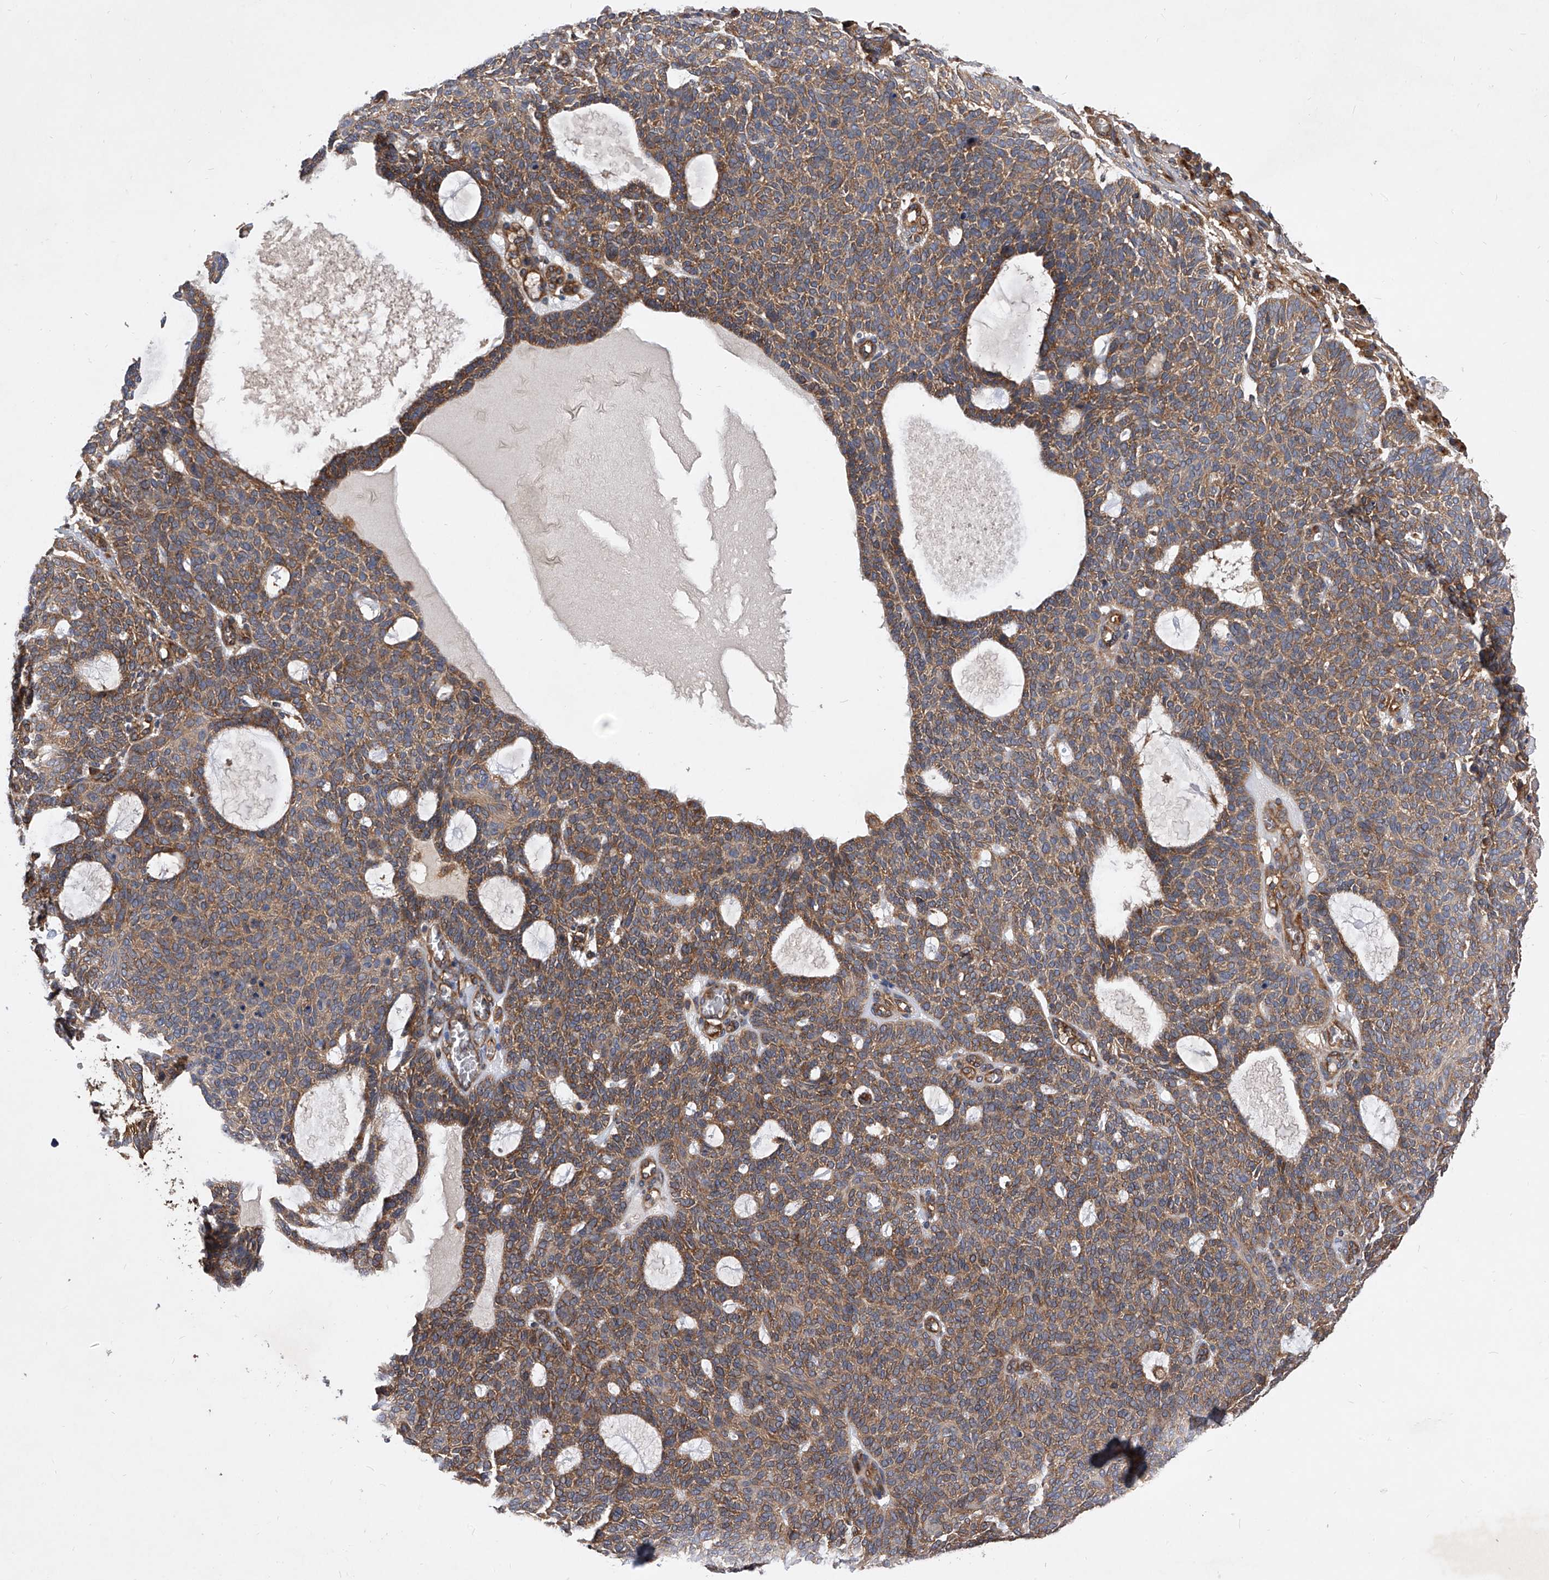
{"staining": {"intensity": "moderate", "quantity": ">75%", "location": "cytoplasmic/membranous"}, "tissue": "skin cancer", "cell_type": "Tumor cells", "image_type": "cancer", "snomed": [{"axis": "morphology", "description": "Squamous cell carcinoma, NOS"}, {"axis": "topography", "description": "Skin"}], "caption": "Tumor cells exhibit moderate cytoplasmic/membranous expression in about >75% of cells in squamous cell carcinoma (skin).", "gene": "CFAP410", "patient": {"sex": "female", "age": 90}}